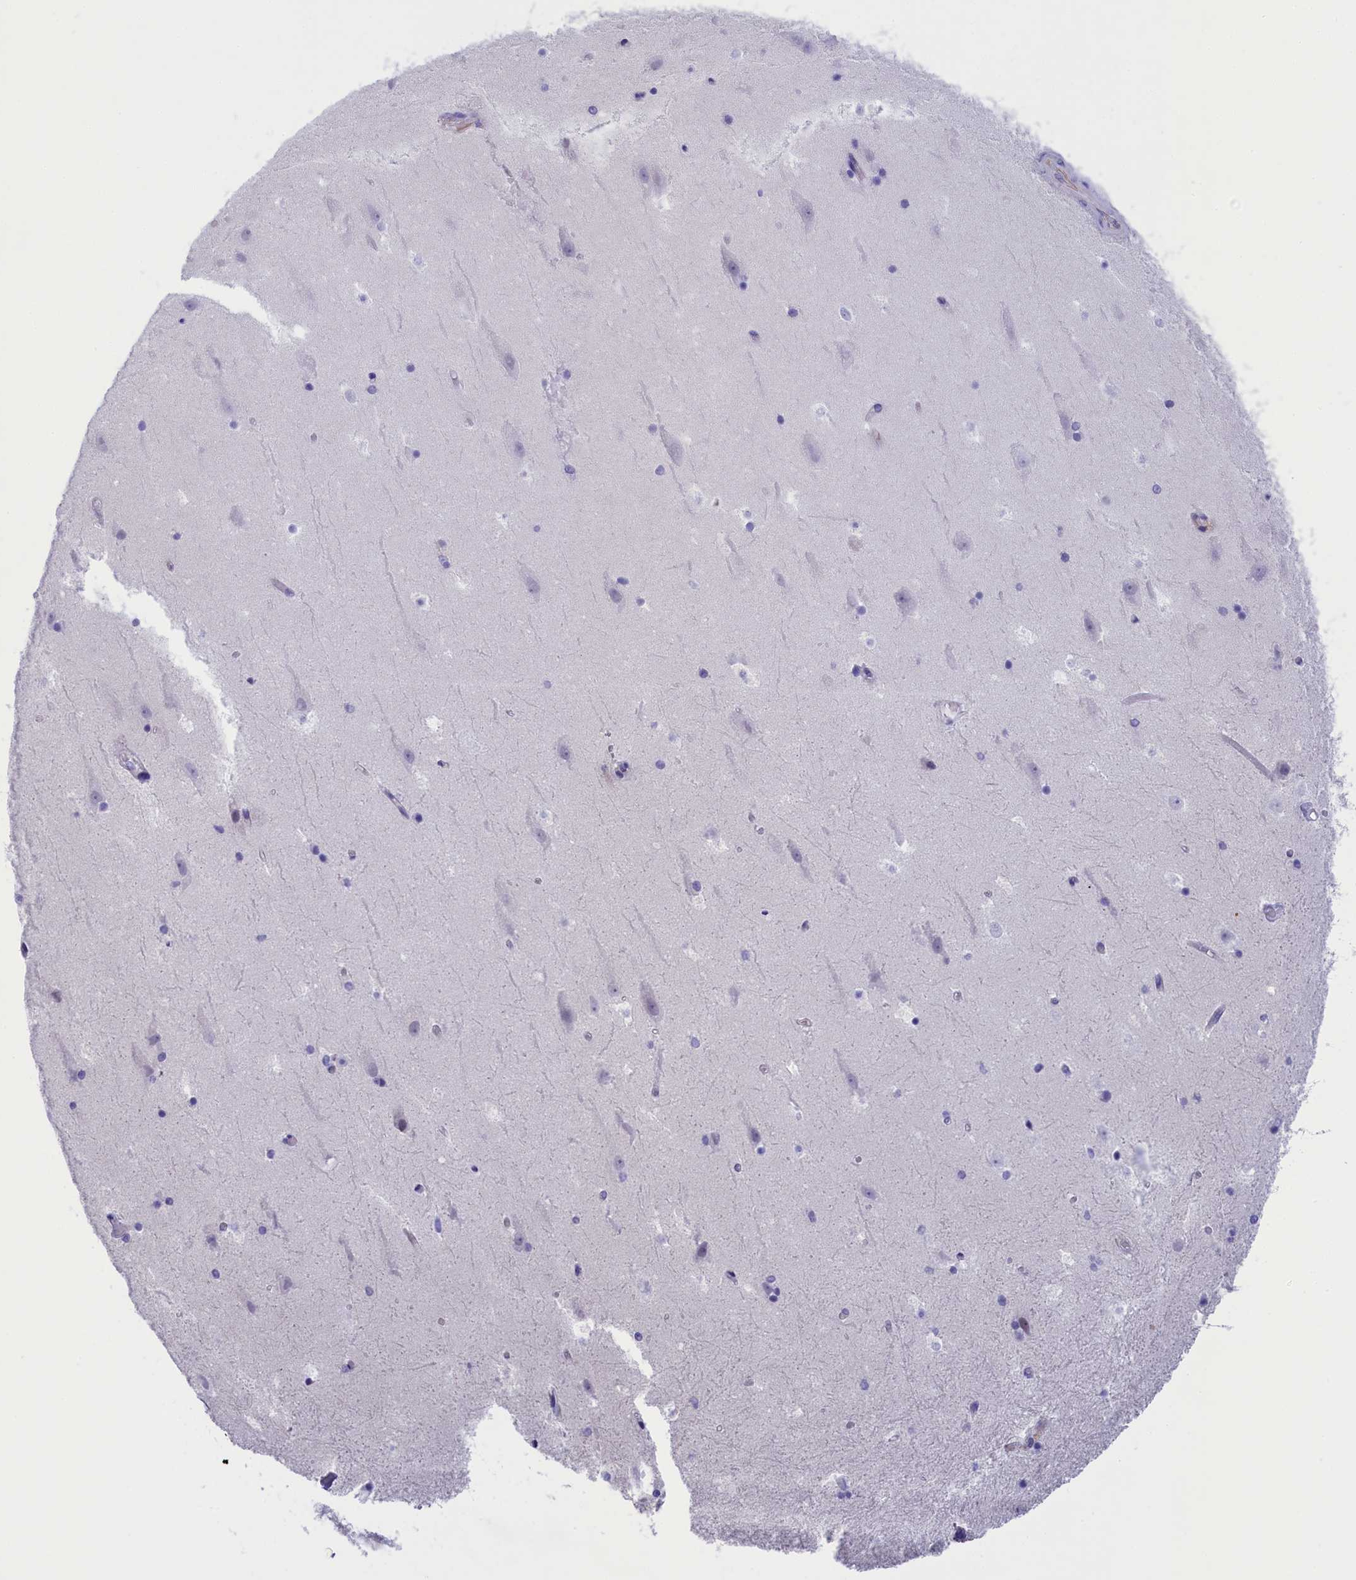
{"staining": {"intensity": "negative", "quantity": "none", "location": "none"}, "tissue": "hippocampus", "cell_type": "Glial cells", "image_type": "normal", "snomed": [{"axis": "morphology", "description": "Normal tissue, NOS"}, {"axis": "topography", "description": "Hippocampus"}], "caption": "A high-resolution micrograph shows IHC staining of normal hippocampus, which displays no significant positivity in glial cells.", "gene": "TACSTD2", "patient": {"sex": "female", "age": 52}}